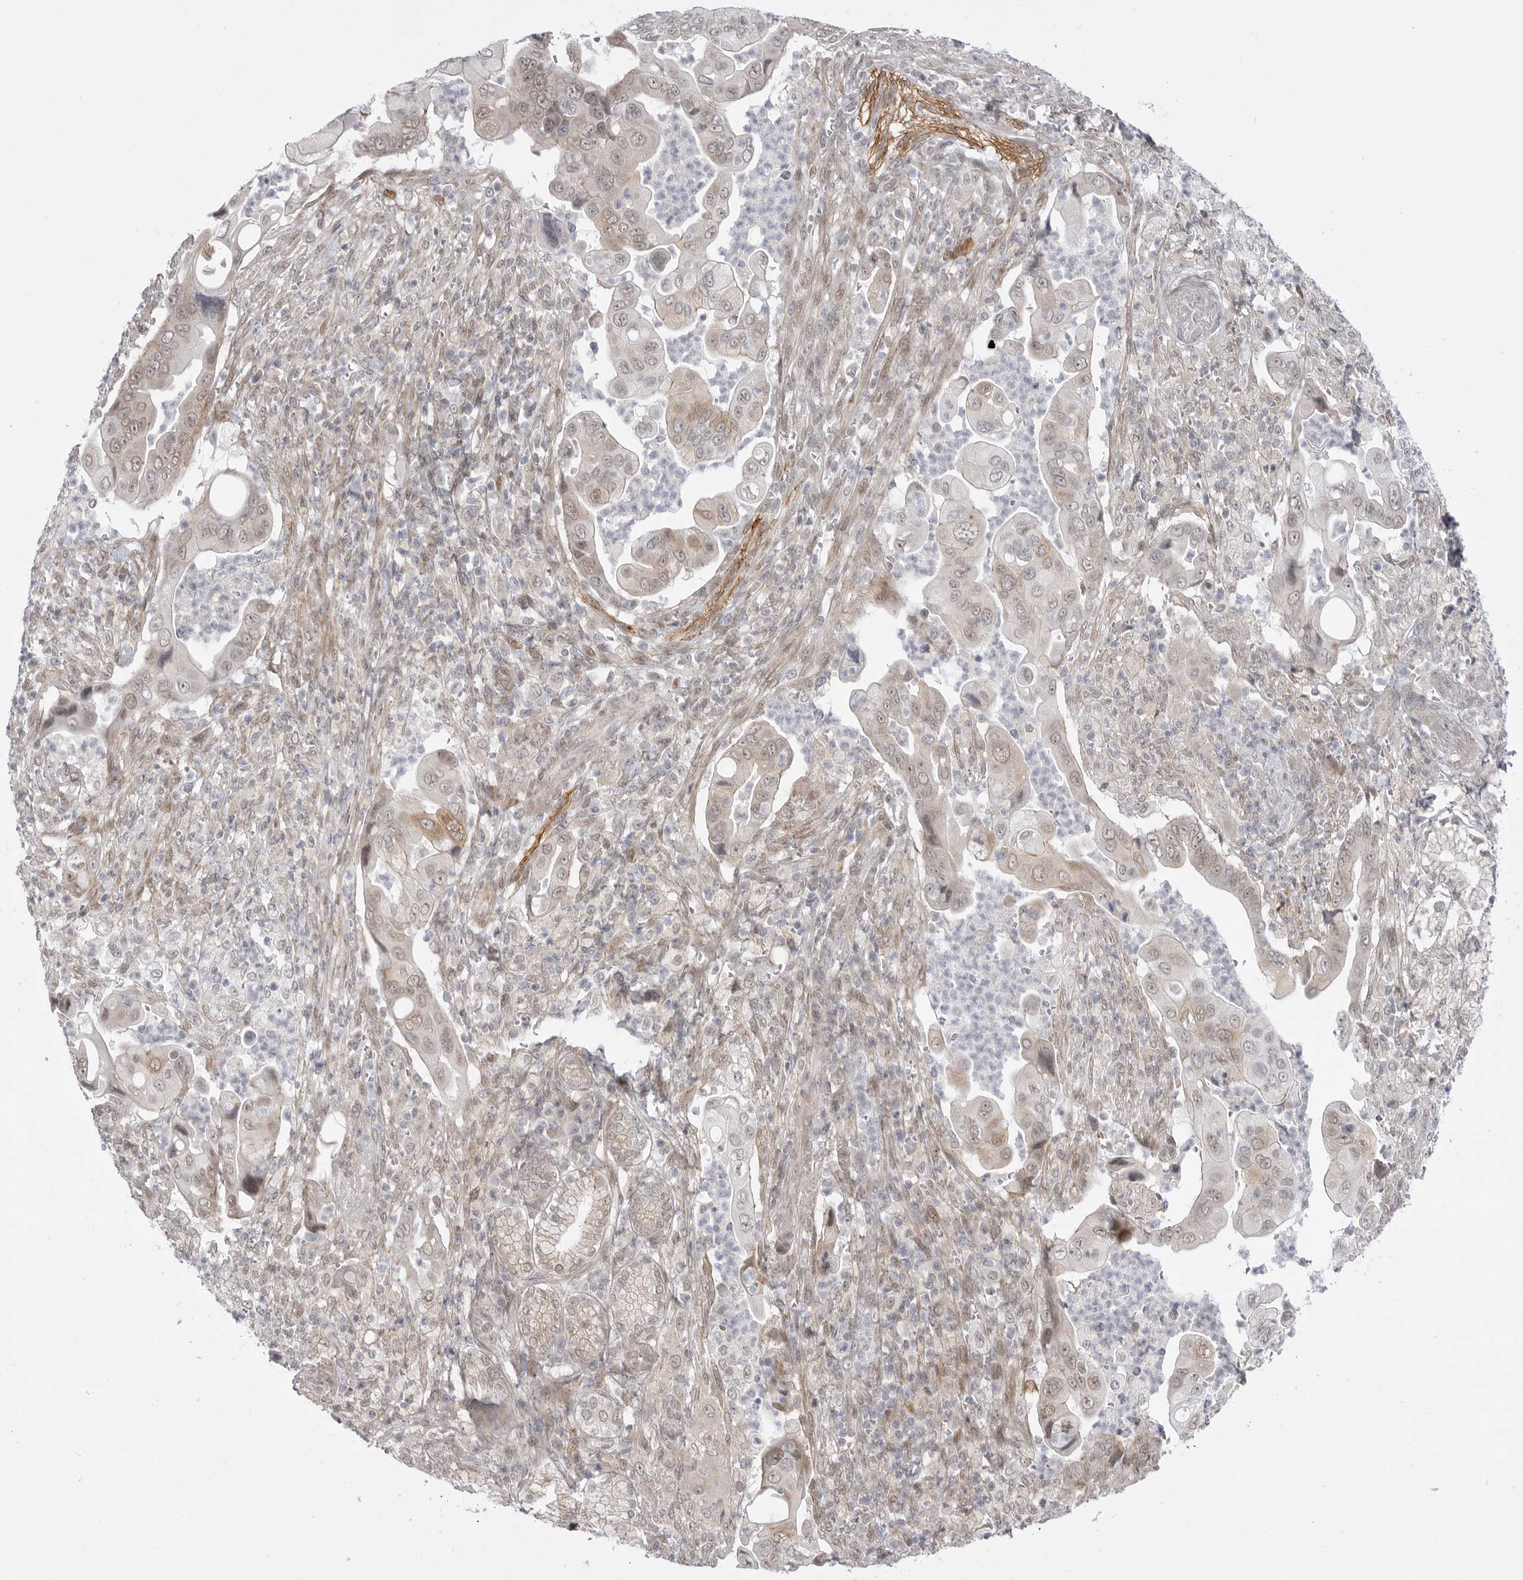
{"staining": {"intensity": "weak", "quantity": "25%-75%", "location": "cytoplasmic/membranous,nuclear"}, "tissue": "pancreatic cancer", "cell_type": "Tumor cells", "image_type": "cancer", "snomed": [{"axis": "morphology", "description": "Adenocarcinoma, NOS"}, {"axis": "topography", "description": "Pancreas"}], "caption": "Adenocarcinoma (pancreatic) stained with DAB (3,3'-diaminobenzidine) immunohistochemistry (IHC) exhibits low levels of weak cytoplasmic/membranous and nuclear staining in approximately 25%-75% of tumor cells.", "gene": "GGT6", "patient": {"sex": "male", "age": 78}}